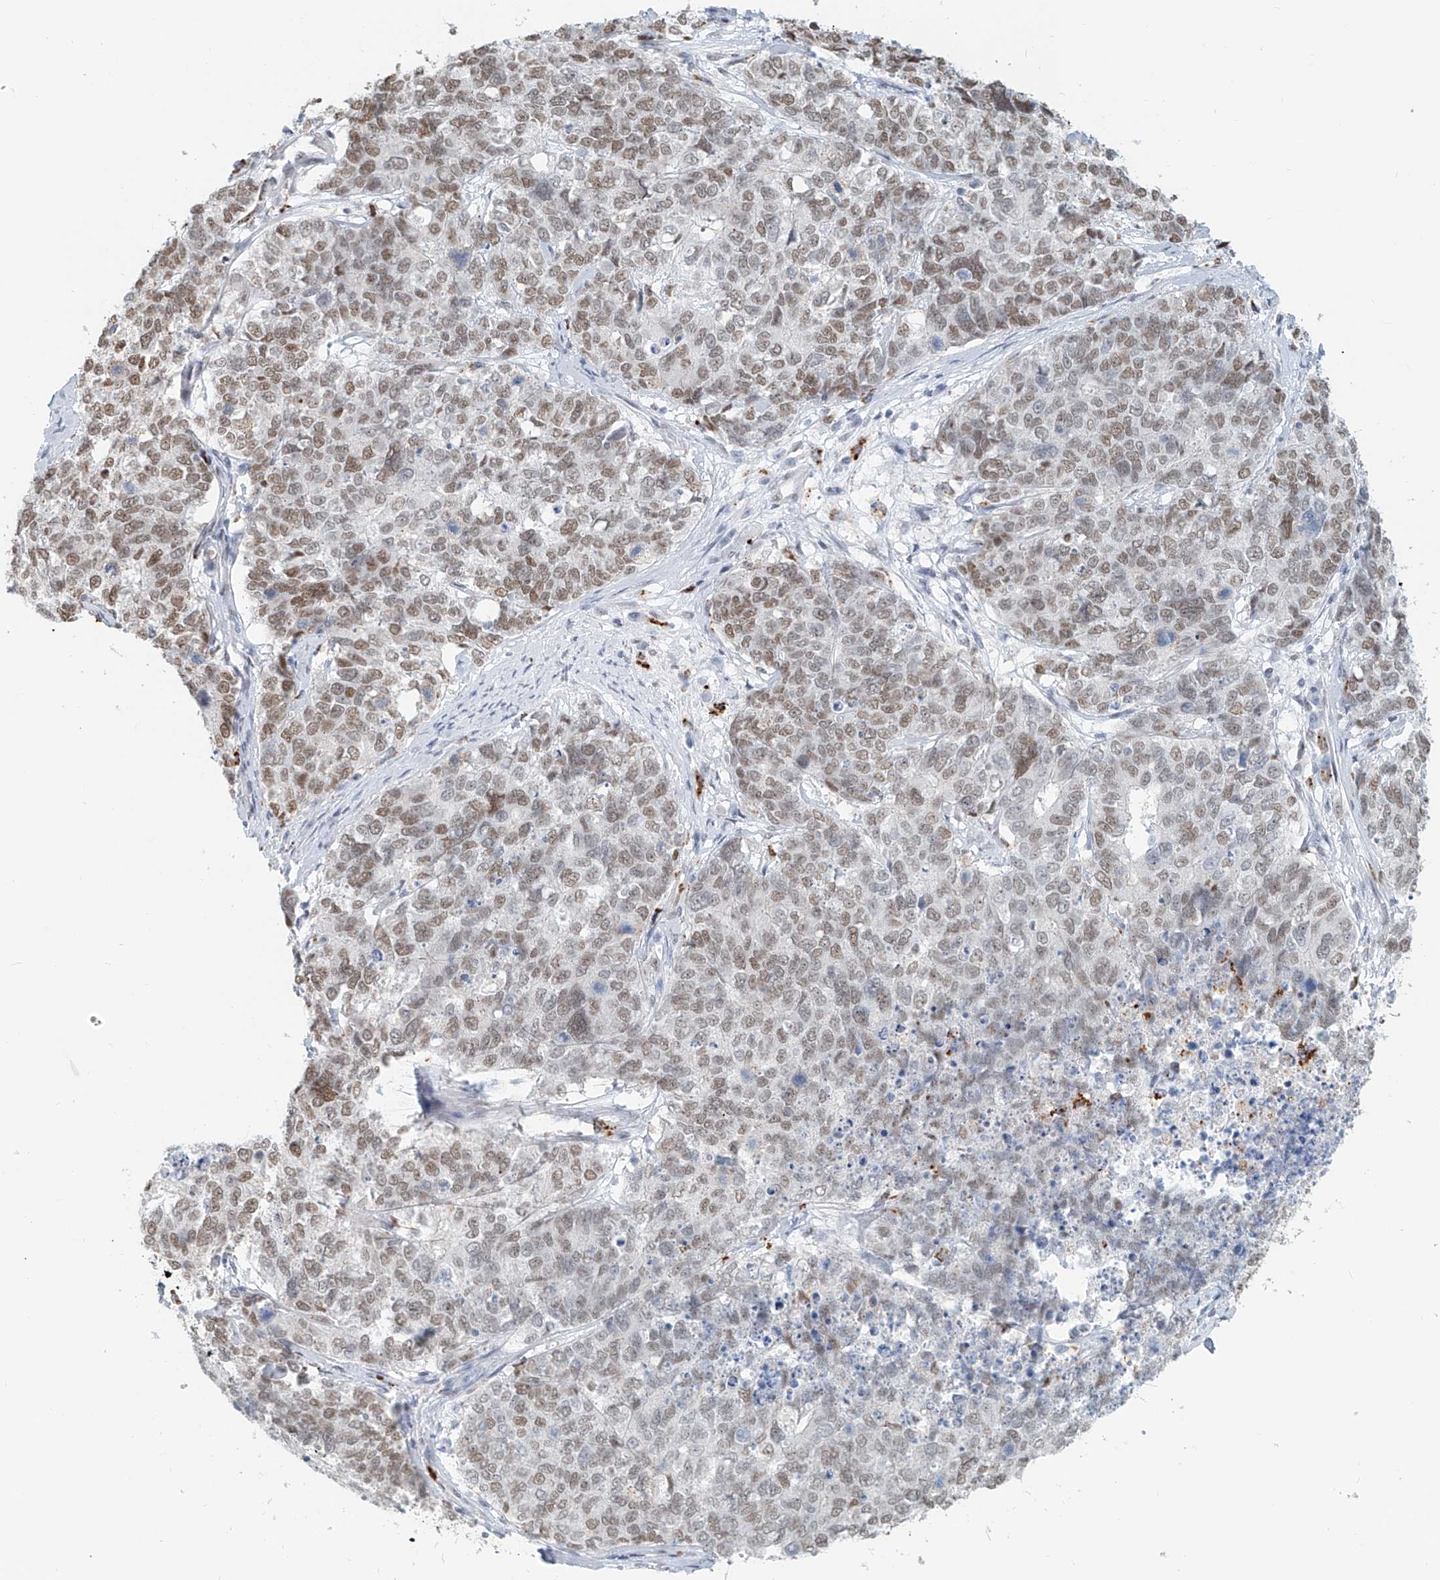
{"staining": {"intensity": "moderate", "quantity": ">75%", "location": "nuclear"}, "tissue": "cervical cancer", "cell_type": "Tumor cells", "image_type": "cancer", "snomed": [{"axis": "morphology", "description": "Squamous cell carcinoma, NOS"}, {"axis": "topography", "description": "Cervix"}], "caption": "IHC staining of cervical cancer (squamous cell carcinoma), which reveals medium levels of moderate nuclear positivity in about >75% of tumor cells indicating moderate nuclear protein expression. The staining was performed using DAB (3,3'-diaminobenzidine) (brown) for protein detection and nuclei were counterstained in hematoxylin (blue).", "gene": "SASH1", "patient": {"sex": "female", "age": 63}}